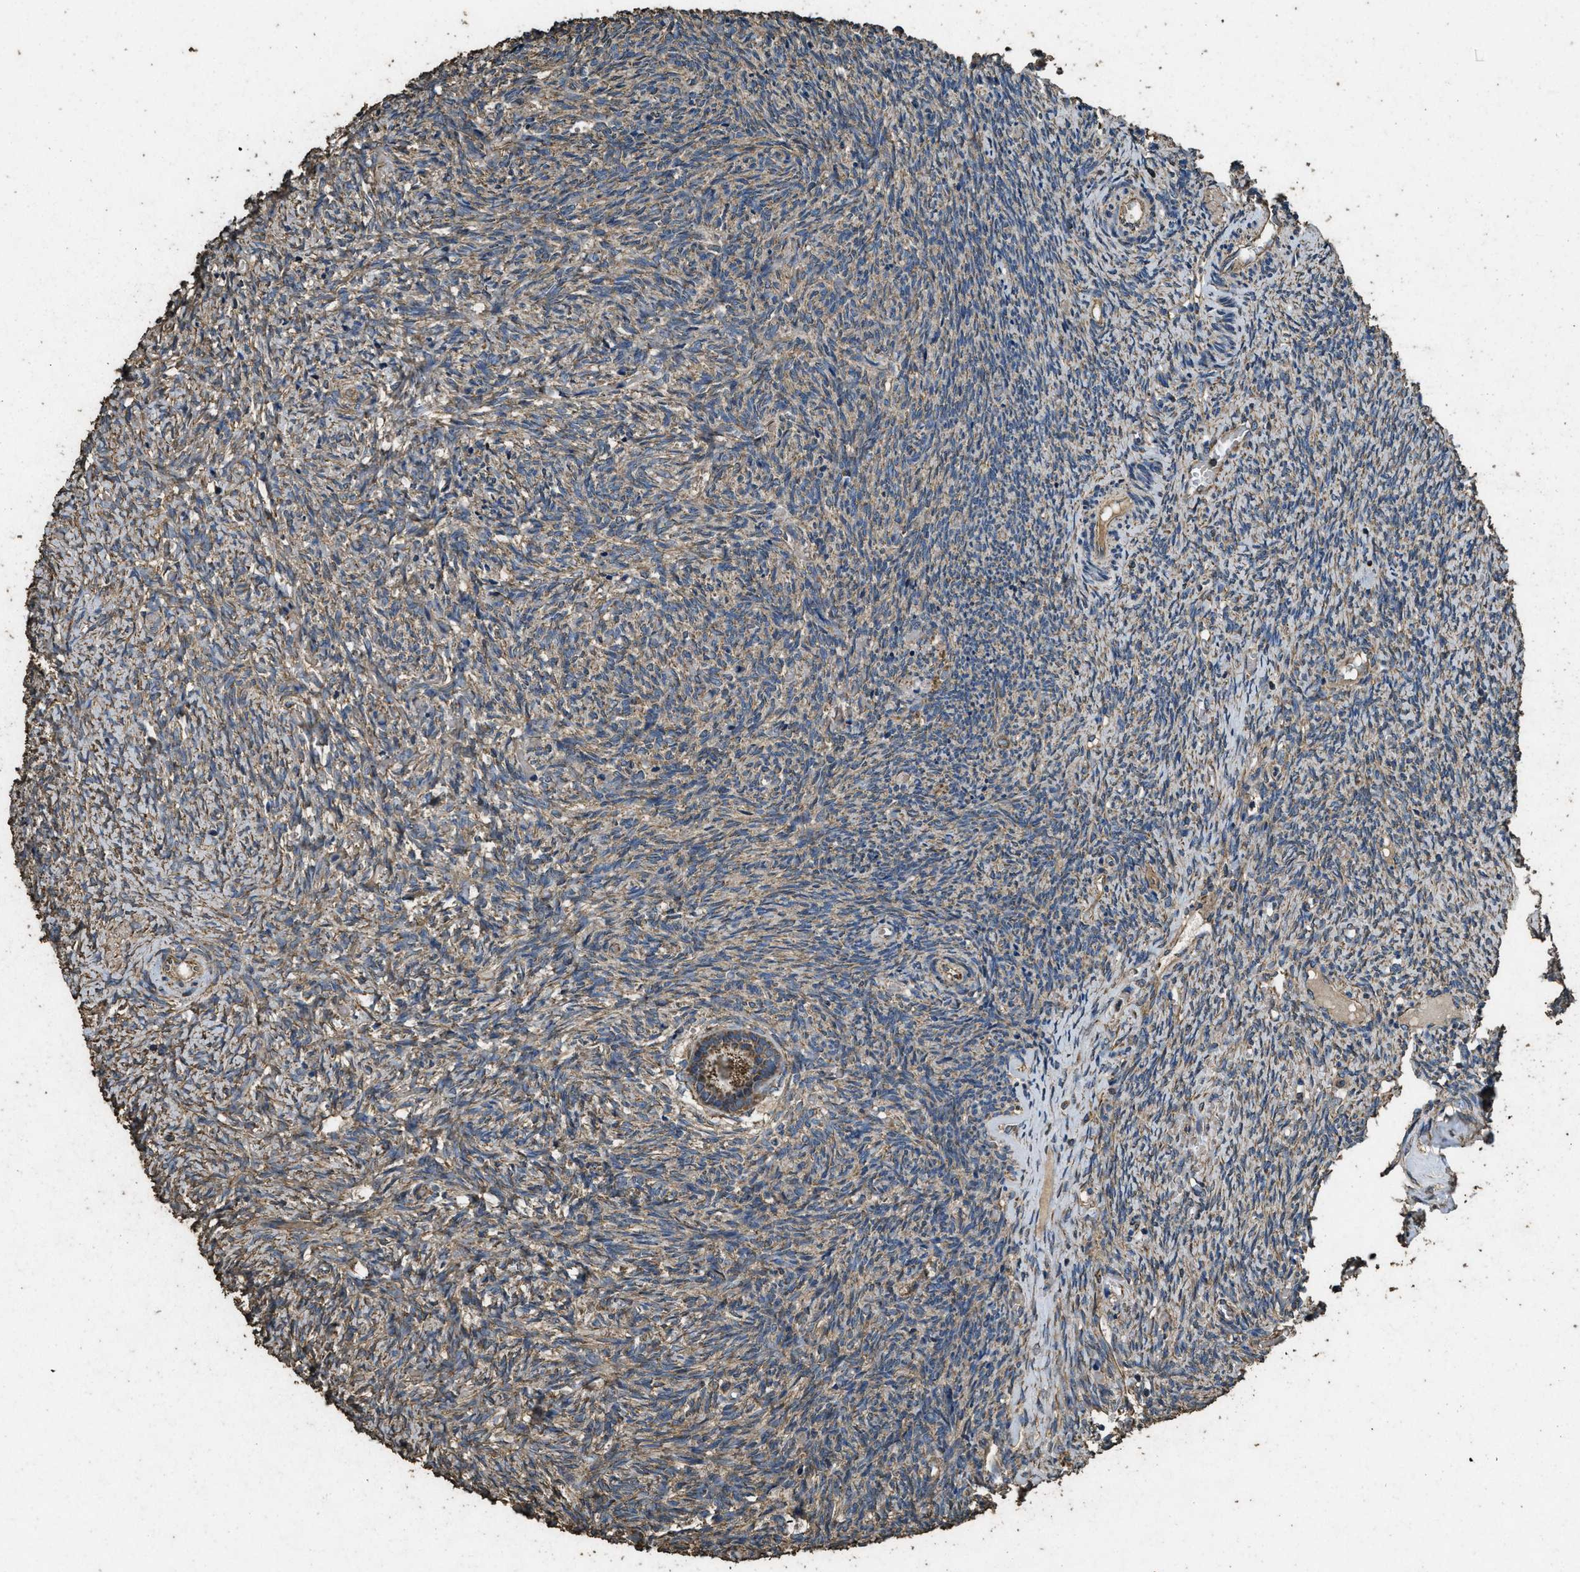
{"staining": {"intensity": "moderate", "quantity": ">75%", "location": "cytoplasmic/membranous"}, "tissue": "ovary", "cell_type": "Follicle cells", "image_type": "normal", "snomed": [{"axis": "morphology", "description": "Normal tissue, NOS"}, {"axis": "topography", "description": "Ovary"}], "caption": "A histopathology image of ovary stained for a protein exhibits moderate cytoplasmic/membranous brown staining in follicle cells.", "gene": "CYRIA", "patient": {"sex": "female", "age": 41}}